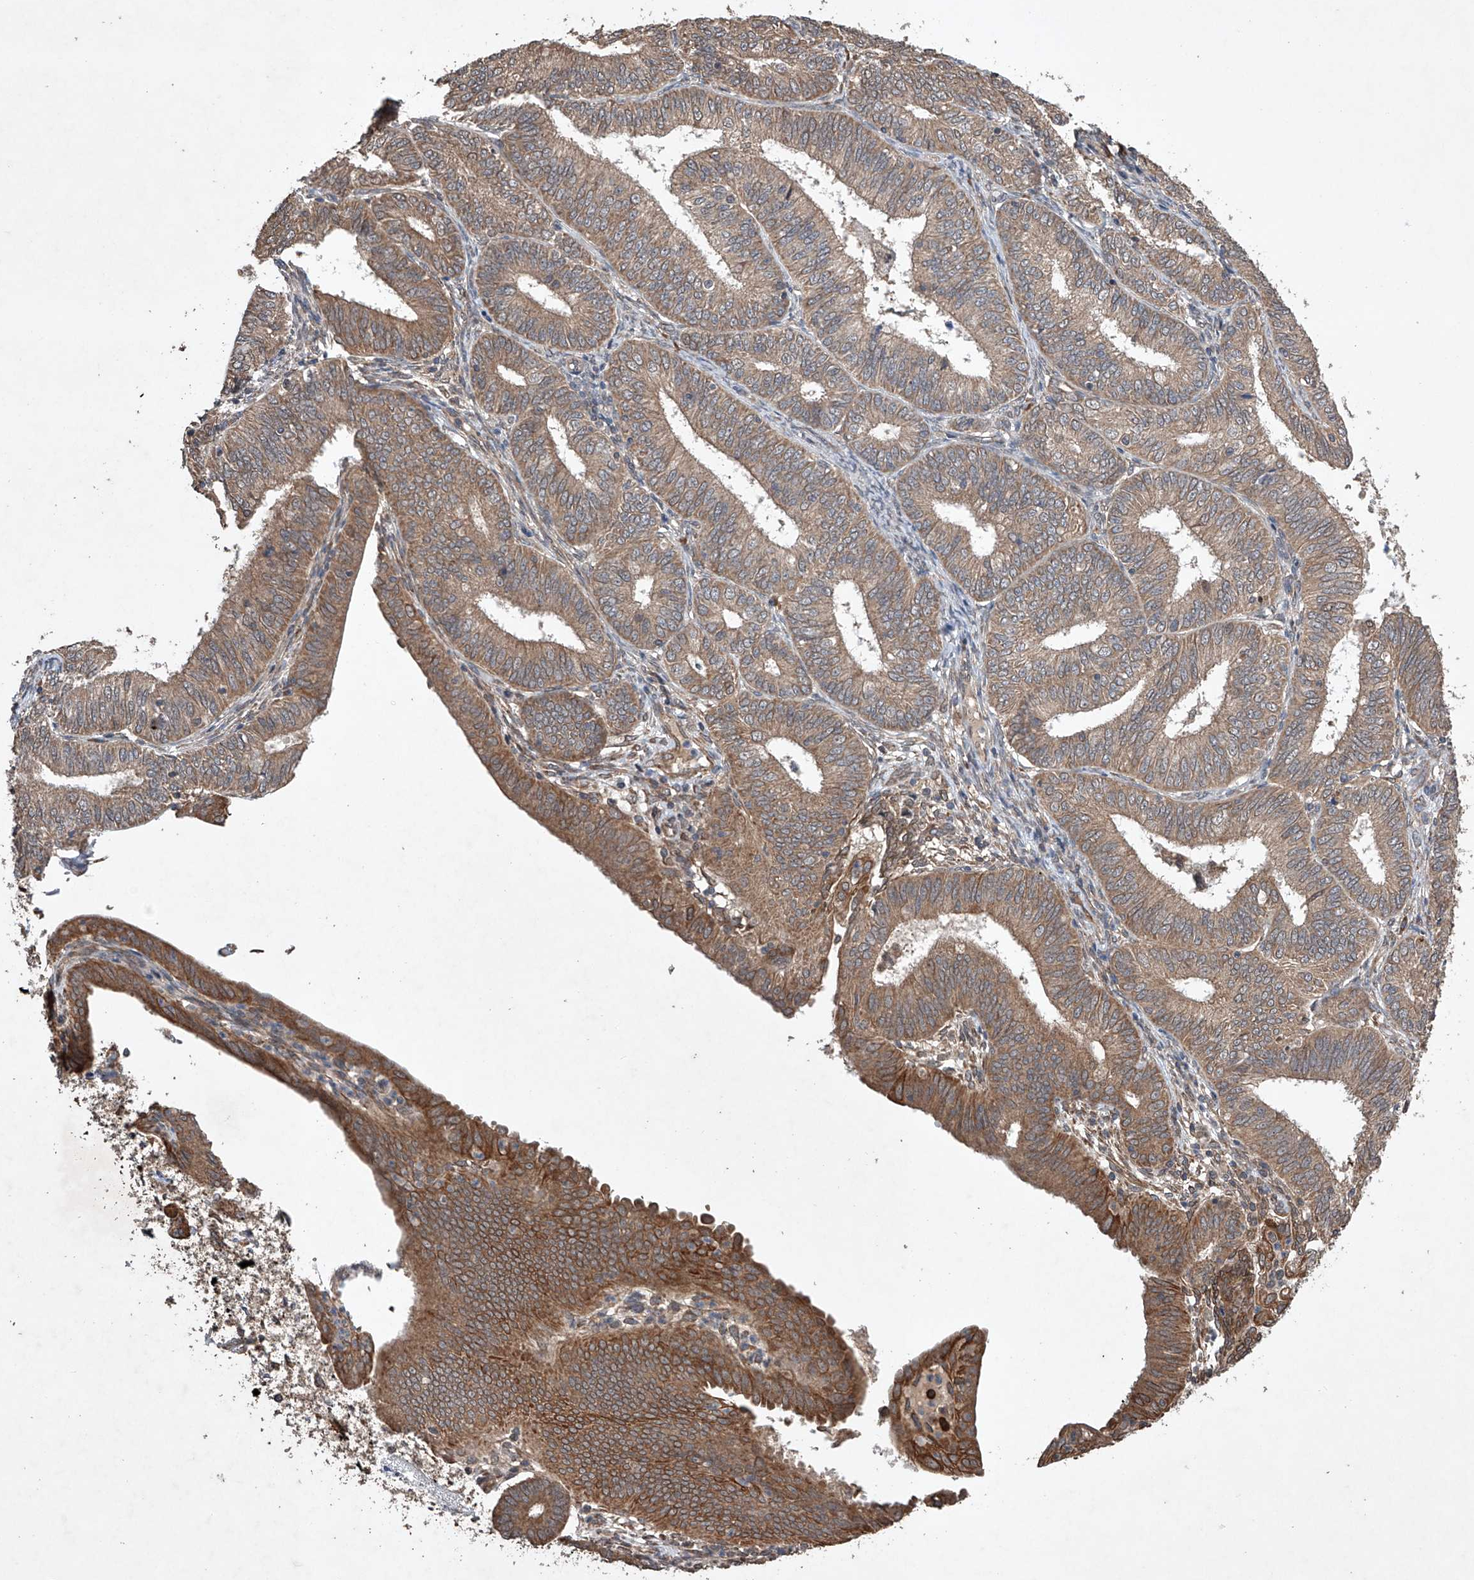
{"staining": {"intensity": "moderate", "quantity": ">75%", "location": "cytoplasmic/membranous"}, "tissue": "endometrial cancer", "cell_type": "Tumor cells", "image_type": "cancer", "snomed": [{"axis": "morphology", "description": "Adenocarcinoma, NOS"}, {"axis": "topography", "description": "Endometrium"}], "caption": "The immunohistochemical stain shows moderate cytoplasmic/membranous positivity in tumor cells of endometrial cancer tissue. The staining was performed using DAB (3,3'-diaminobenzidine), with brown indicating positive protein expression. Nuclei are stained blue with hematoxylin.", "gene": "LURAP1", "patient": {"sex": "female", "age": 51}}